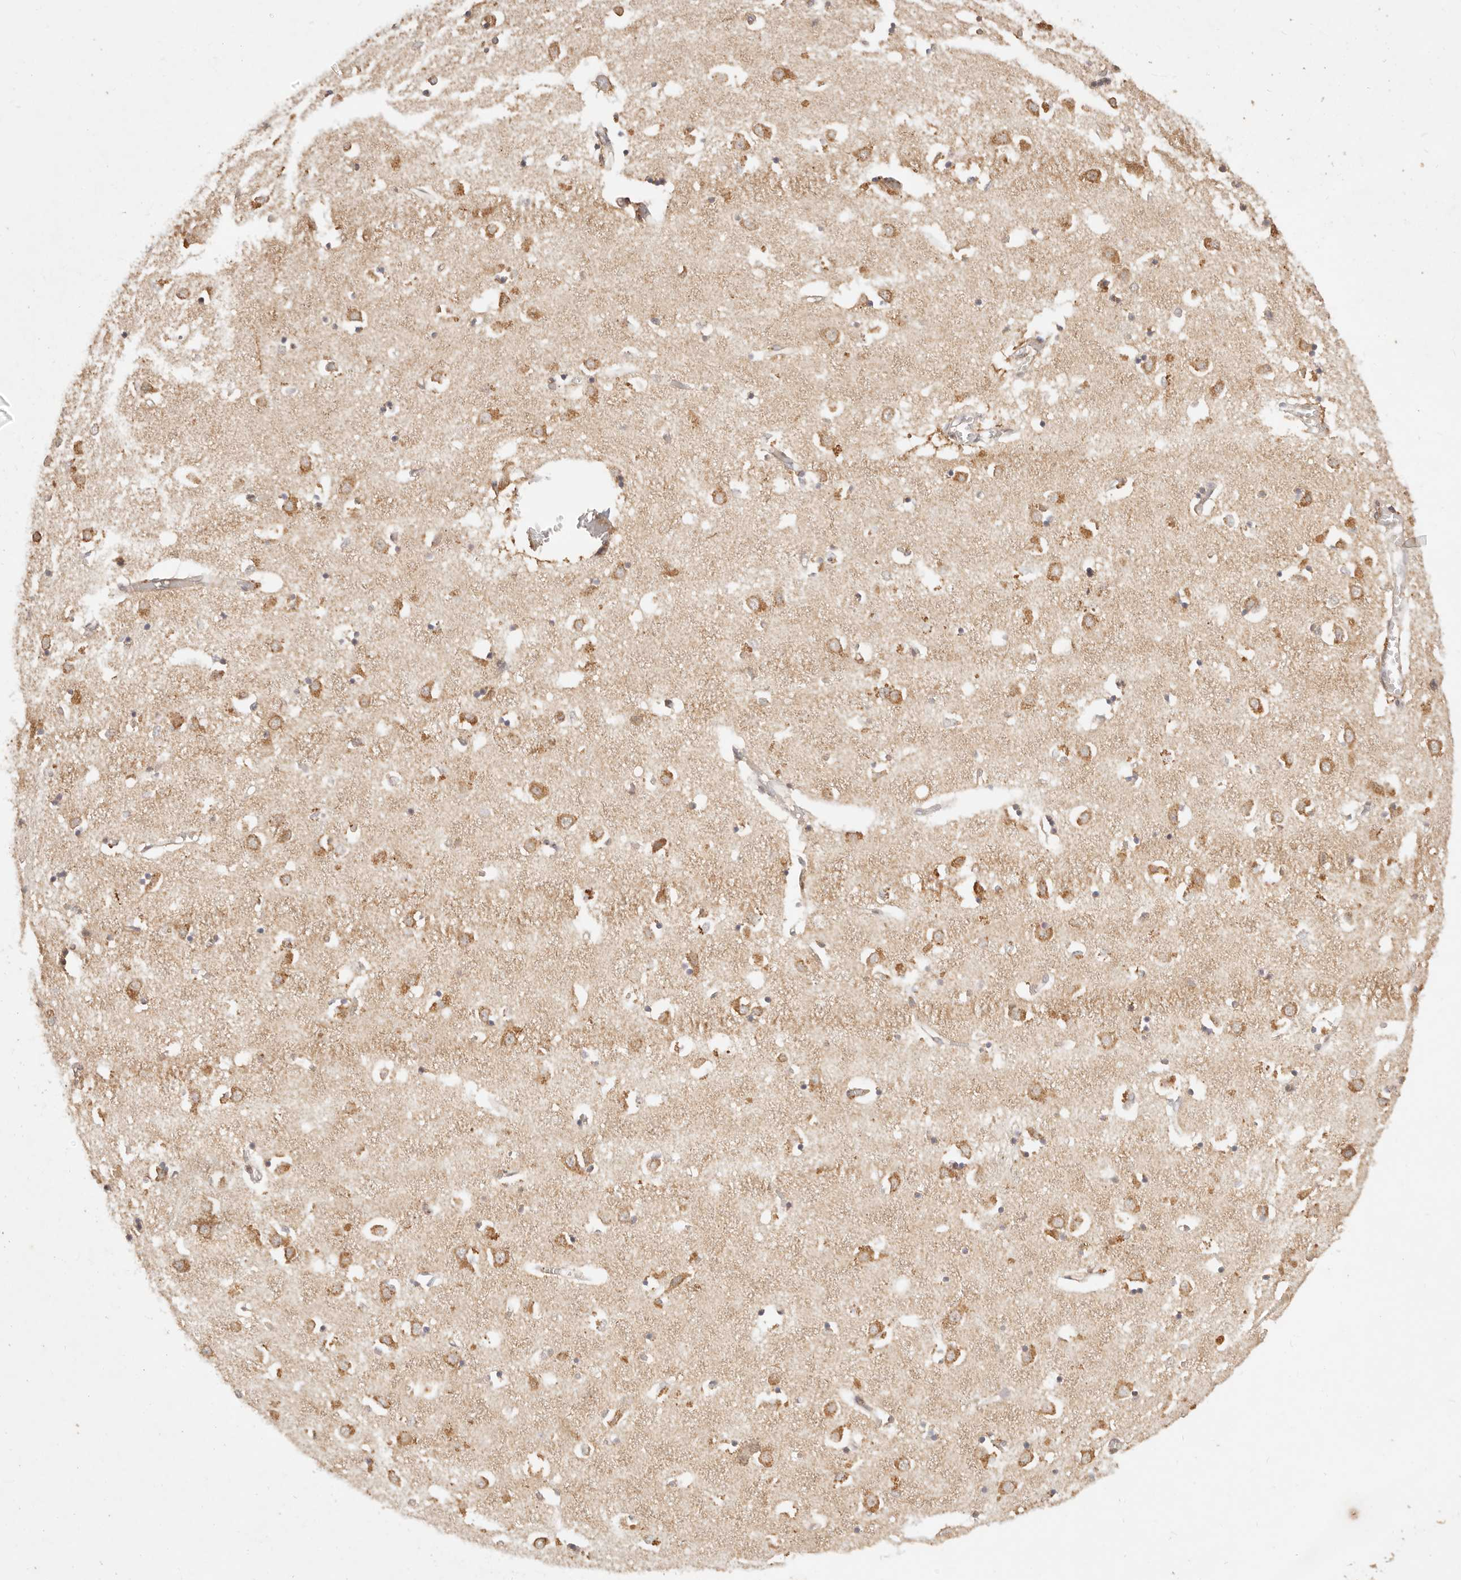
{"staining": {"intensity": "weak", "quantity": "<25%", "location": "cytoplasmic/membranous"}, "tissue": "caudate", "cell_type": "Glial cells", "image_type": "normal", "snomed": [{"axis": "morphology", "description": "Normal tissue, NOS"}, {"axis": "topography", "description": "Lateral ventricle wall"}], "caption": "This is an immunohistochemistry histopathology image of benign caudate. There is no expression in glial cells.", "gene": "TIMM17A", "patient": {"sex": "male", "age": 70}}